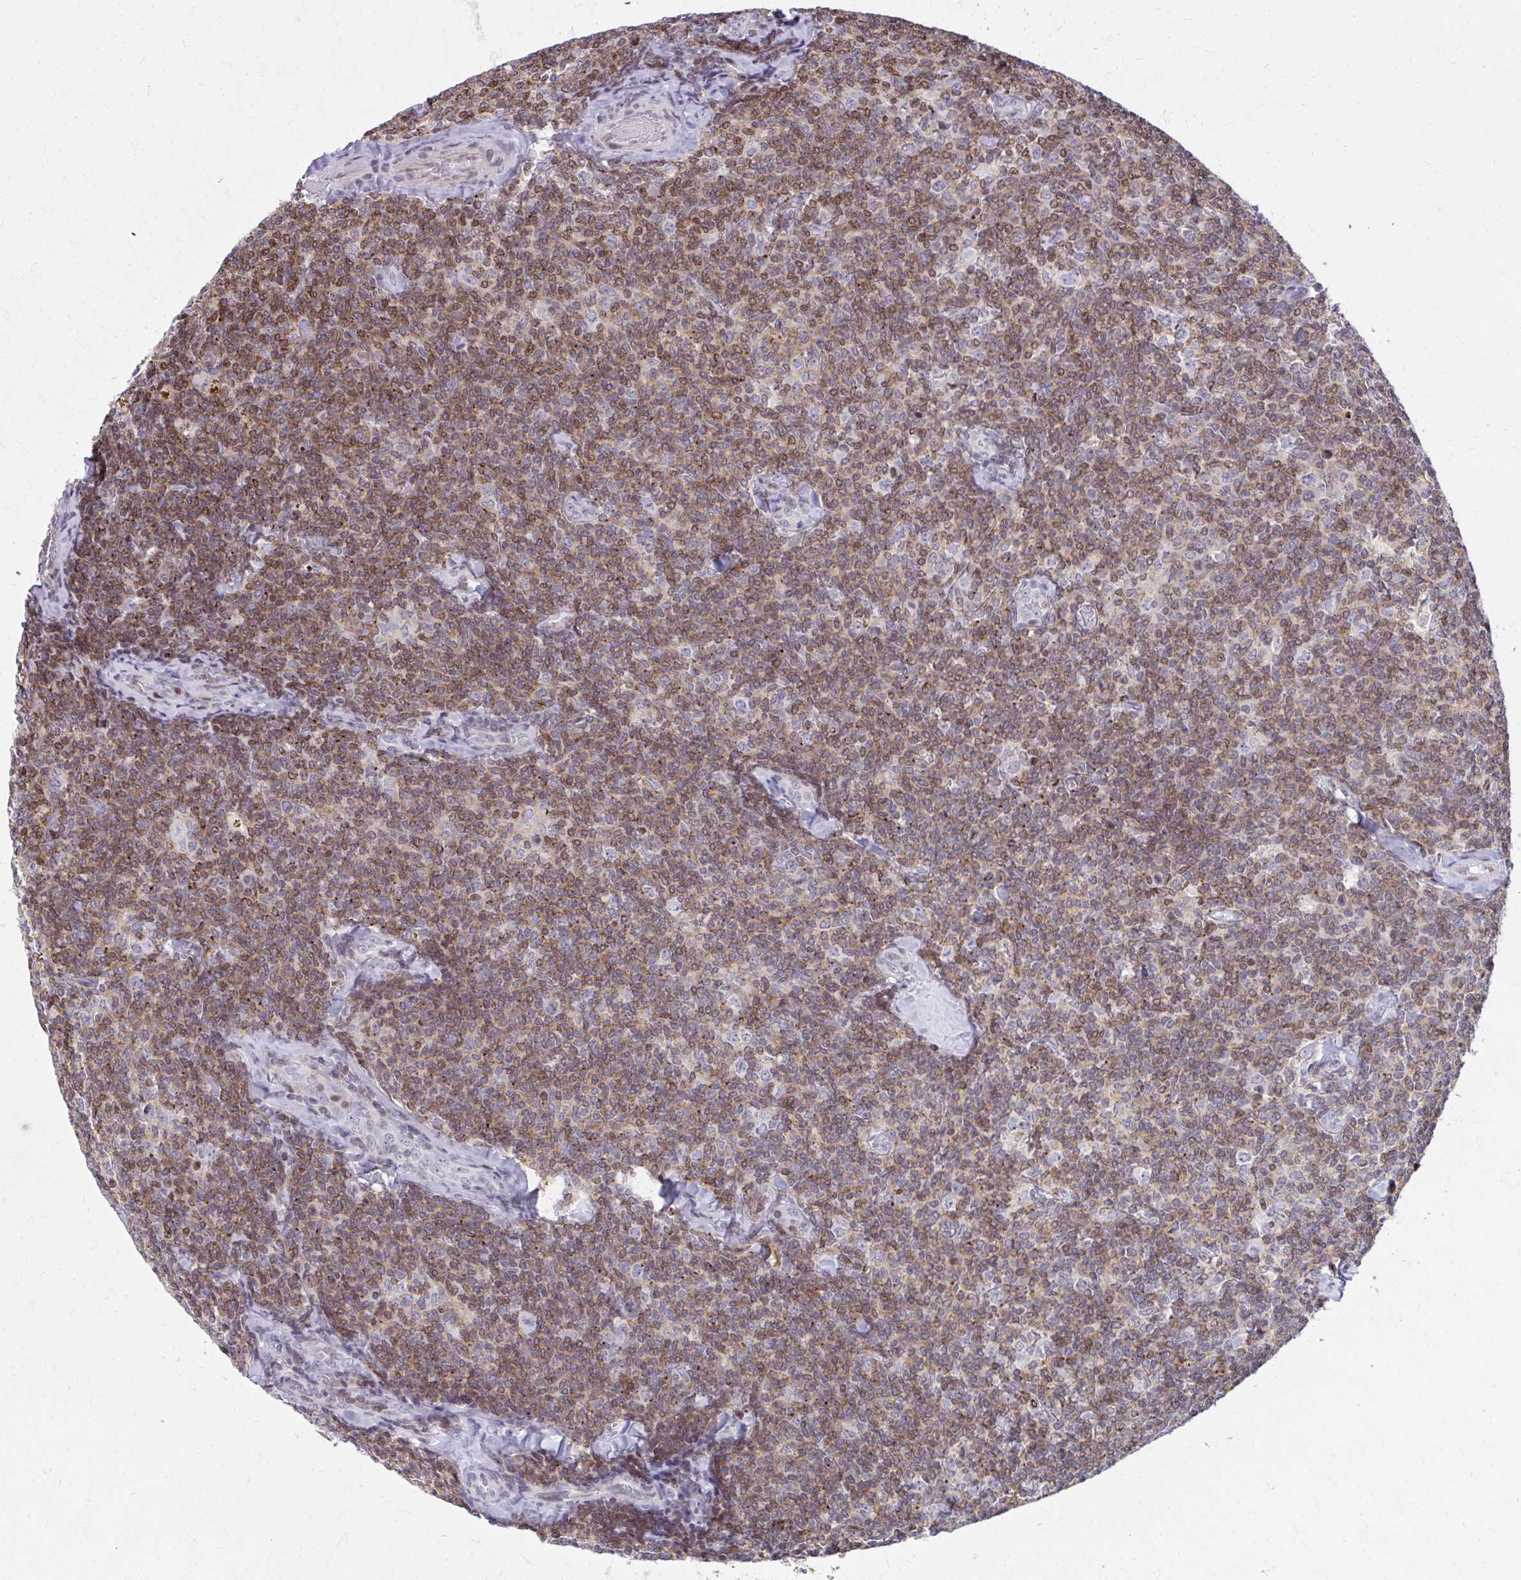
{"staining": {"intensity": "moderate", "quantity": ">75%", "location": "nuclear"}, "tissue": "lymphoma", "cell_type": "Tumor cells", "image_type": "cancer", "snomed": [{"axis": "morphology", "description": "Malignant lymphoma, non-Hodgkin's type, Low grade"}, {"axis": "topography", "description": "Lymph node"}], "caption": "Low-grade malignant lymphoma, non-Hodgkin's type tissue demonstrates moderate nuclear positivity in about >75% of tumor cells", "gene": "AP5M1", "patient": {"sex": "female", "age": 56}}